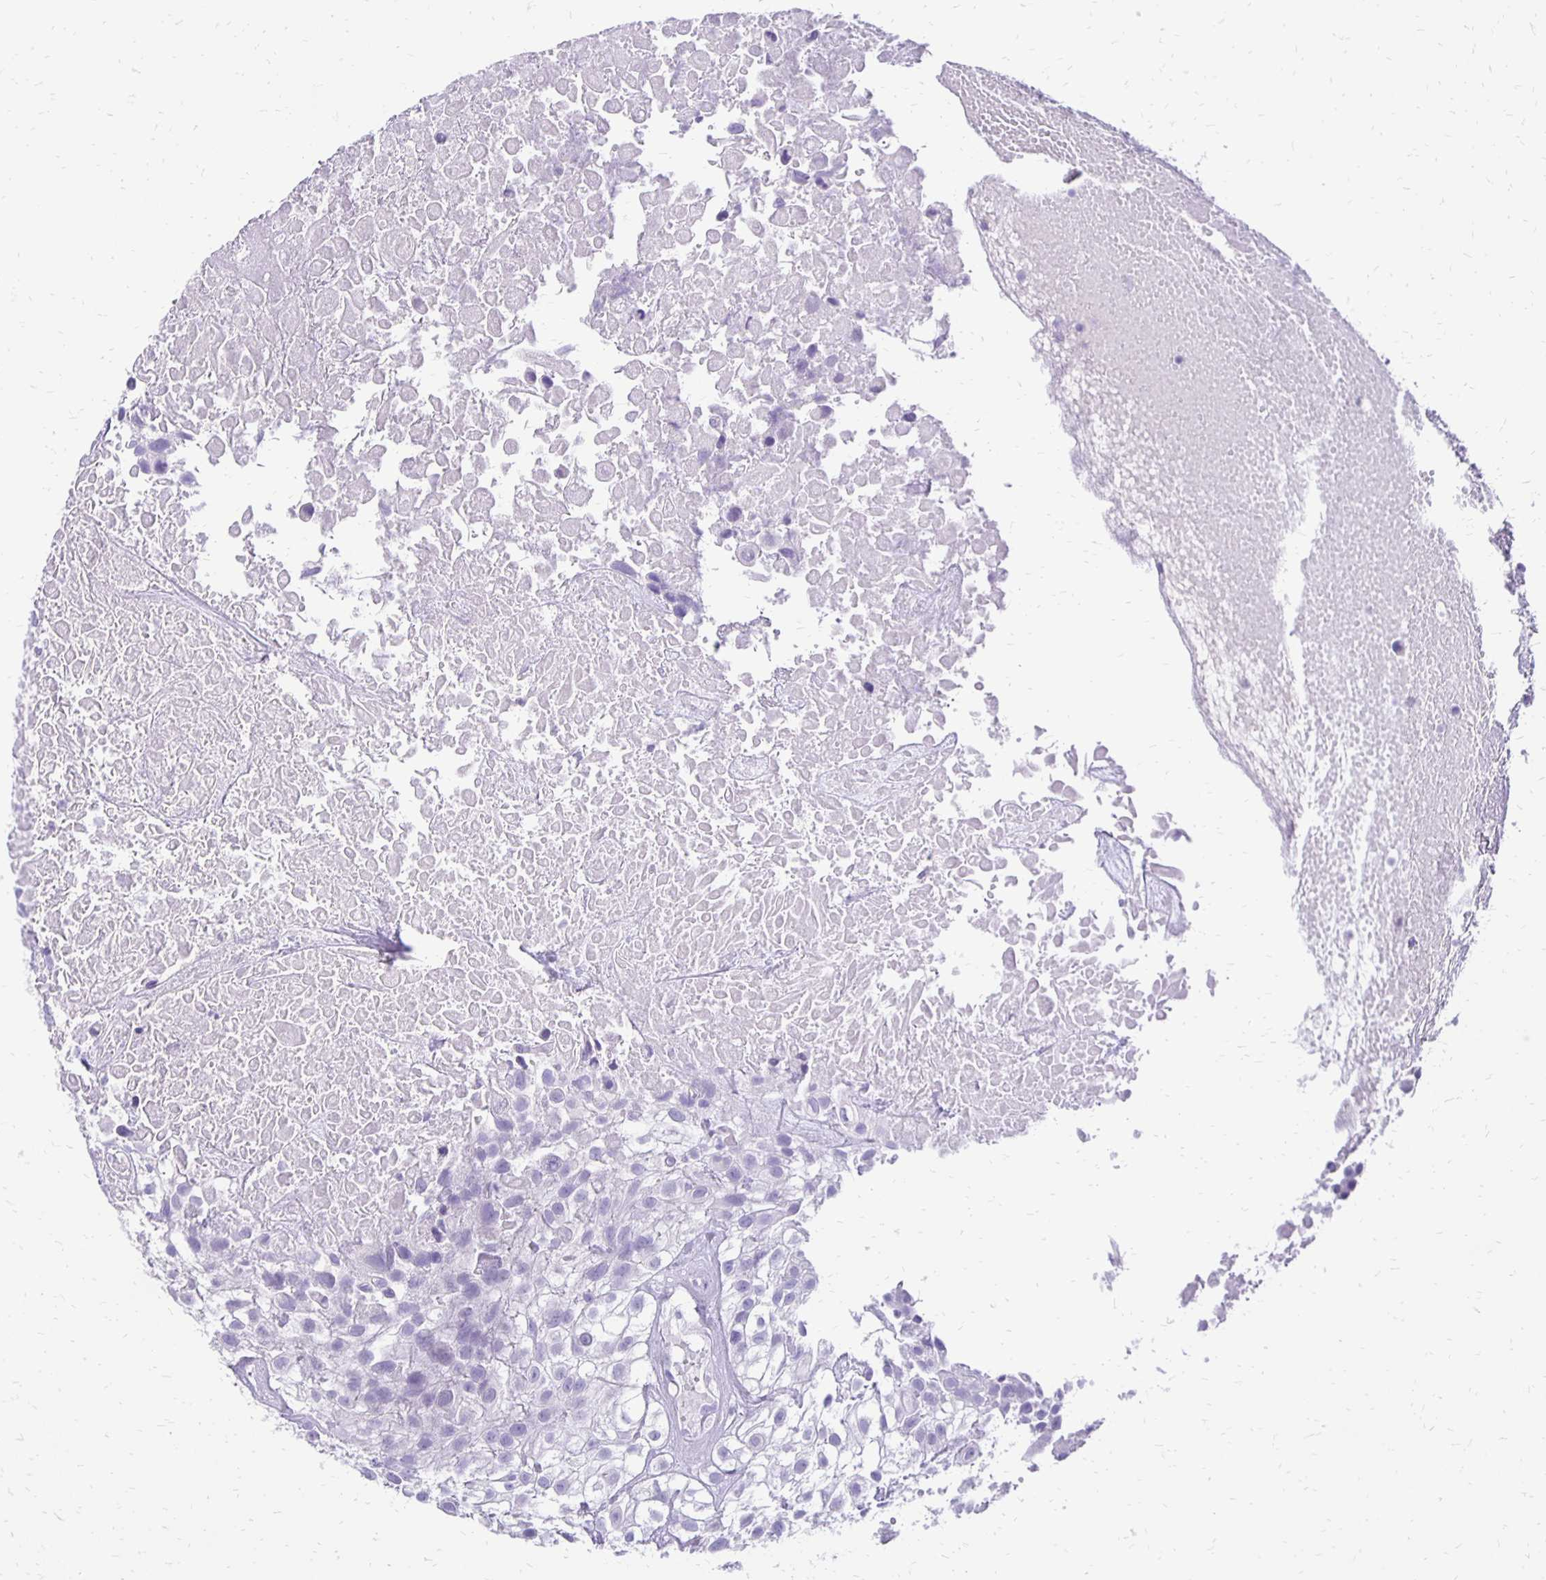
{"staining": {"intensity": "negative", "quantity": "none", "location": "none"}, "tissue": "urothelial cancer", "cell_type": "Tumor cells", "image_type": "cancer", "snomed": [{"axis": "morphology", "description": "Urothelial carcinoma, High grade"}, {"axis": "topography", "description": "Urinary bladder"}], "caption": "An immunohistochemistry (IHC) image of urothelial cancer is shown. There is no staining in tumor cells of urothelial cancer. (Immunohistochemistry, brightfield microscopy, high magnification).", "gene": "ANKRD45", "patient": {"sex": "male", "age": 56}}